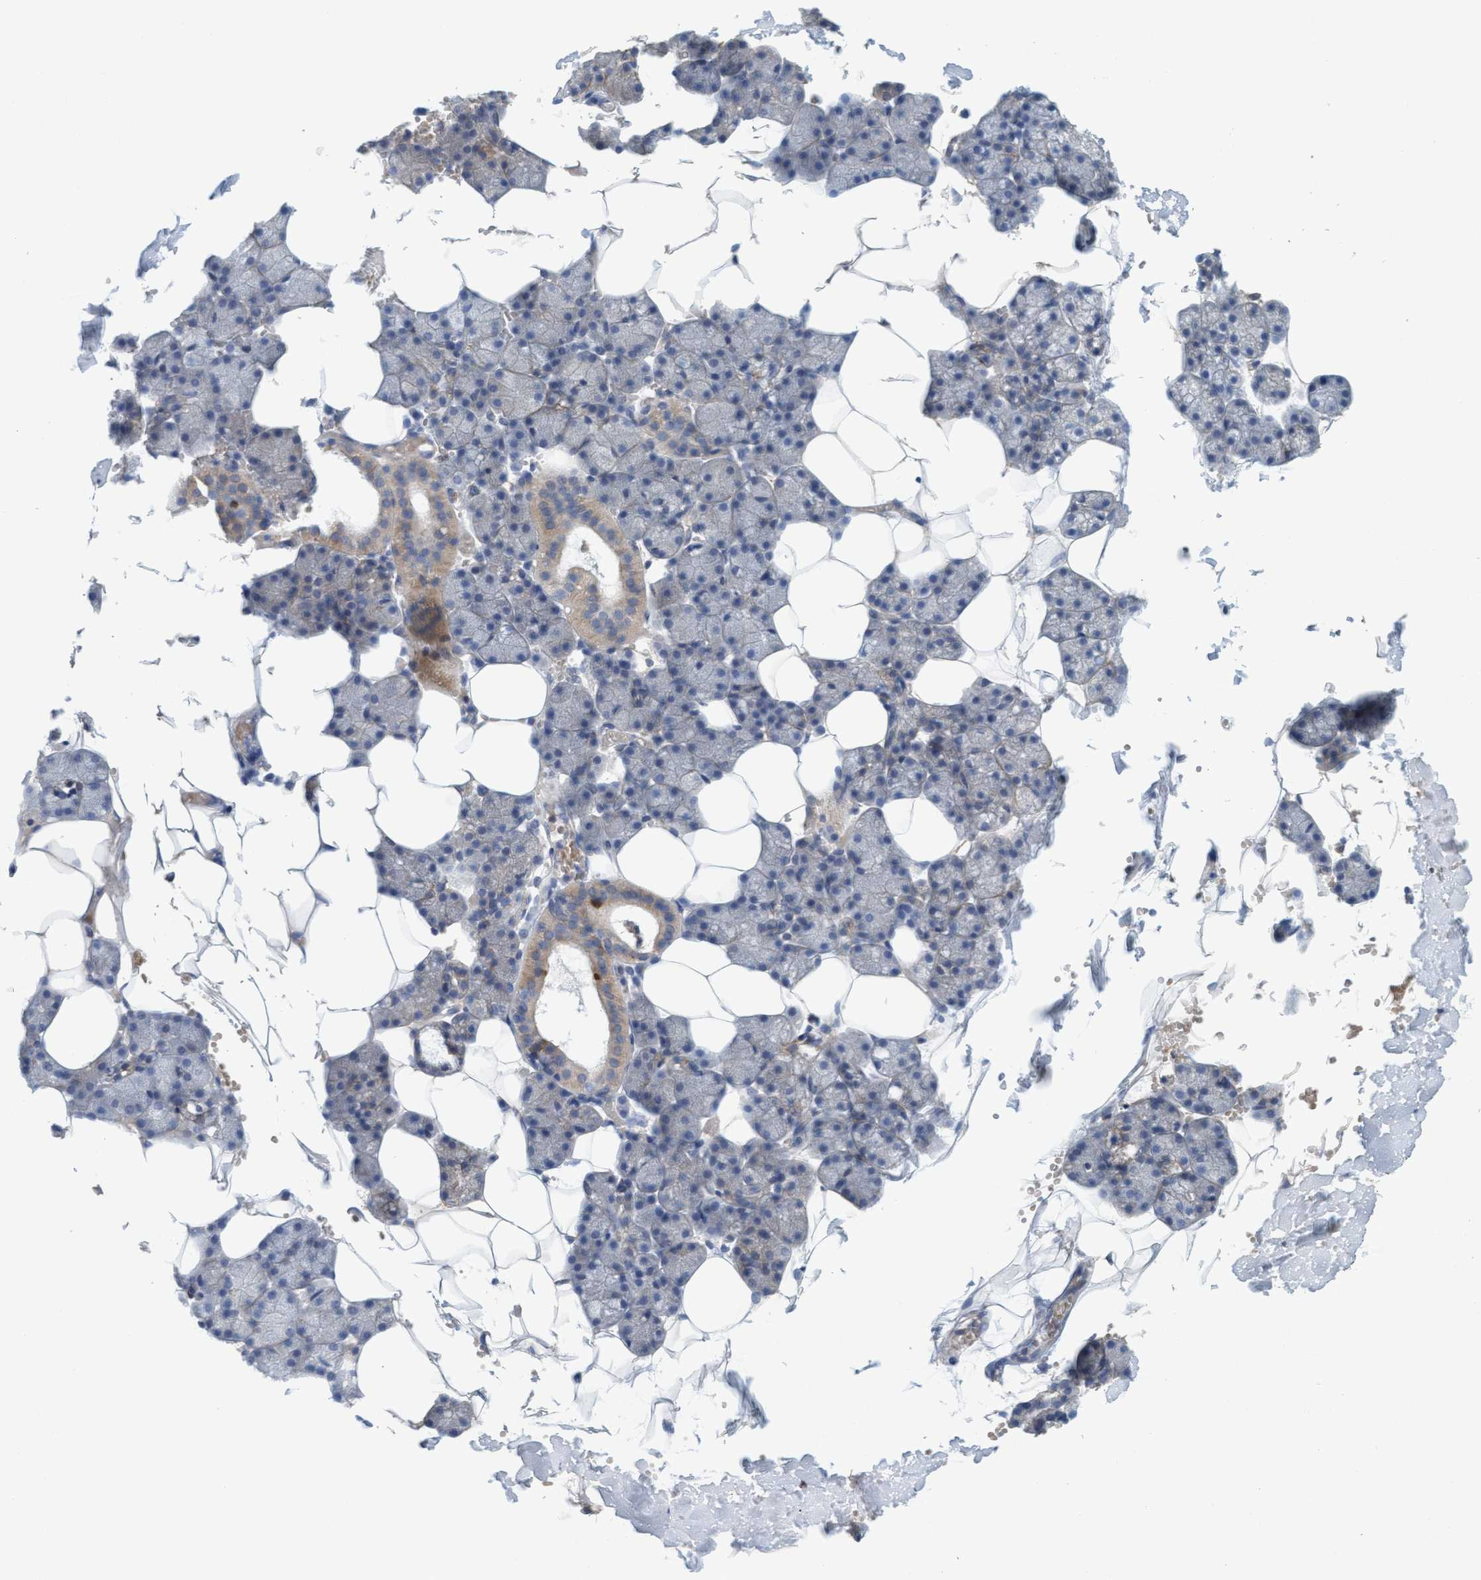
{"staining": {"intensity": "strong", "quantity": "<25%", "location": "cytoplasmic/membranous"}, "tissue": "salivary gland", "cell_type": "Glandular cells", "image_type": "normal", "snomed": [{"axis": "morphology", "description": "Normal tissue, NOS"}, {"axis": "topography", "description": "Salivary gland"}], "caption": "DAB (3,3'-diaminobenzidine) immunohistochemical staining of unremarkable human salivary gland reveals strong cytoplasmic/membranous protein expression in approximately <25% of glandular cells.", "gene": "SIGIRR", "patient": {"sex": "male", "age": 62}}